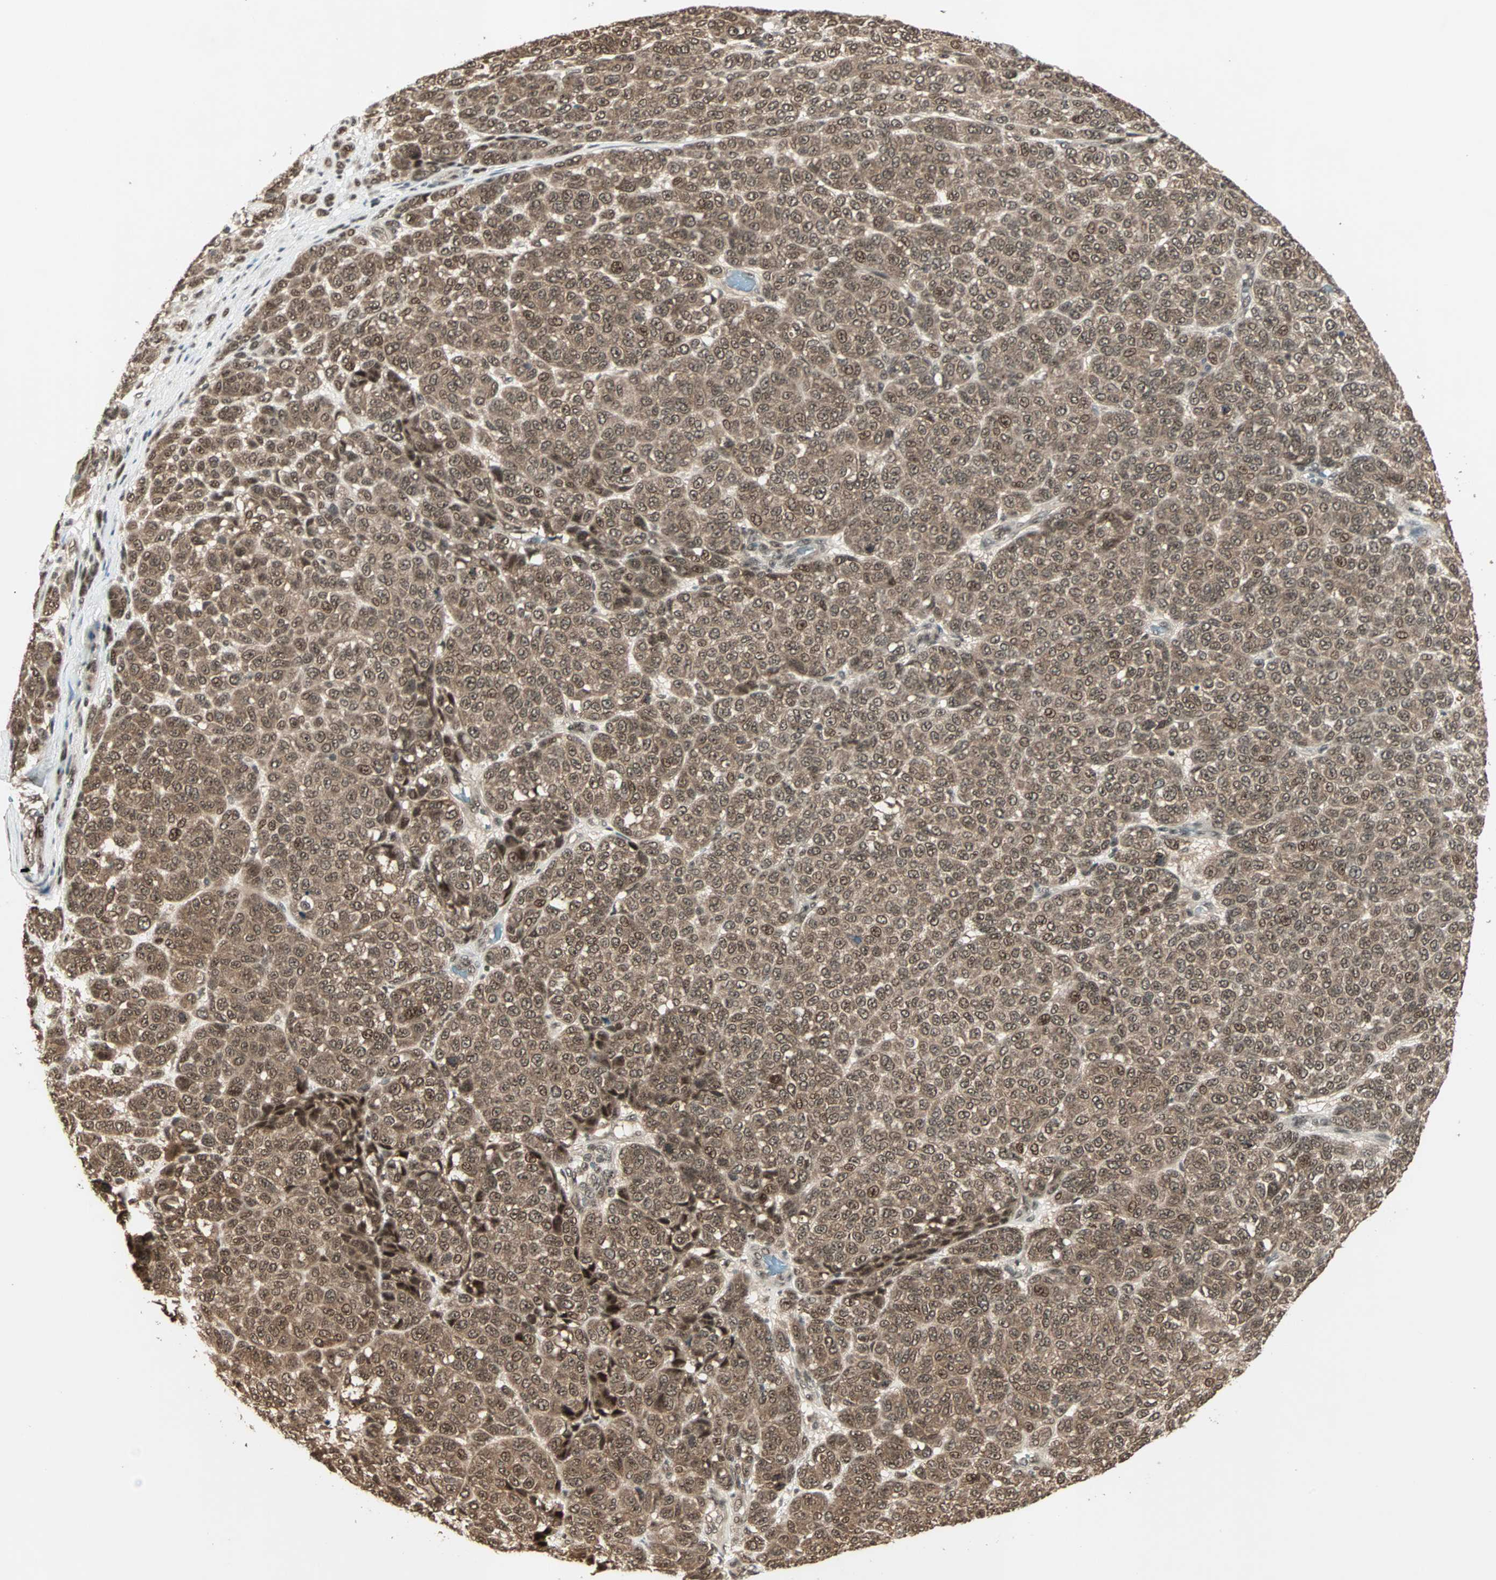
{"staining": {"intensity": "moderate", "quantity": ">75%", "location": "cytoplasmic/membranous,nuclear"}, "tissue": "melanoma", "cell_type": "Tumor cells", "image_type": "cancer", "snomed": [{"axis": "morphology", "description": "Malignant melanoma, NOS"}, {"axis": "topography", "description": "Skin"}], "caption": "Melanoma stained for a protein displays moderate cytoplasmic/membranous and nuclear positivity in tumor cells. The protein of interest is stained brown, and the nuclei are stained in blue (DAB (3,3'-diaminobenzidine) IHC with brightfield microscopy, high magnification).", "gene": "ZNF44", "patient": {"sex": "male", "age": 59}}